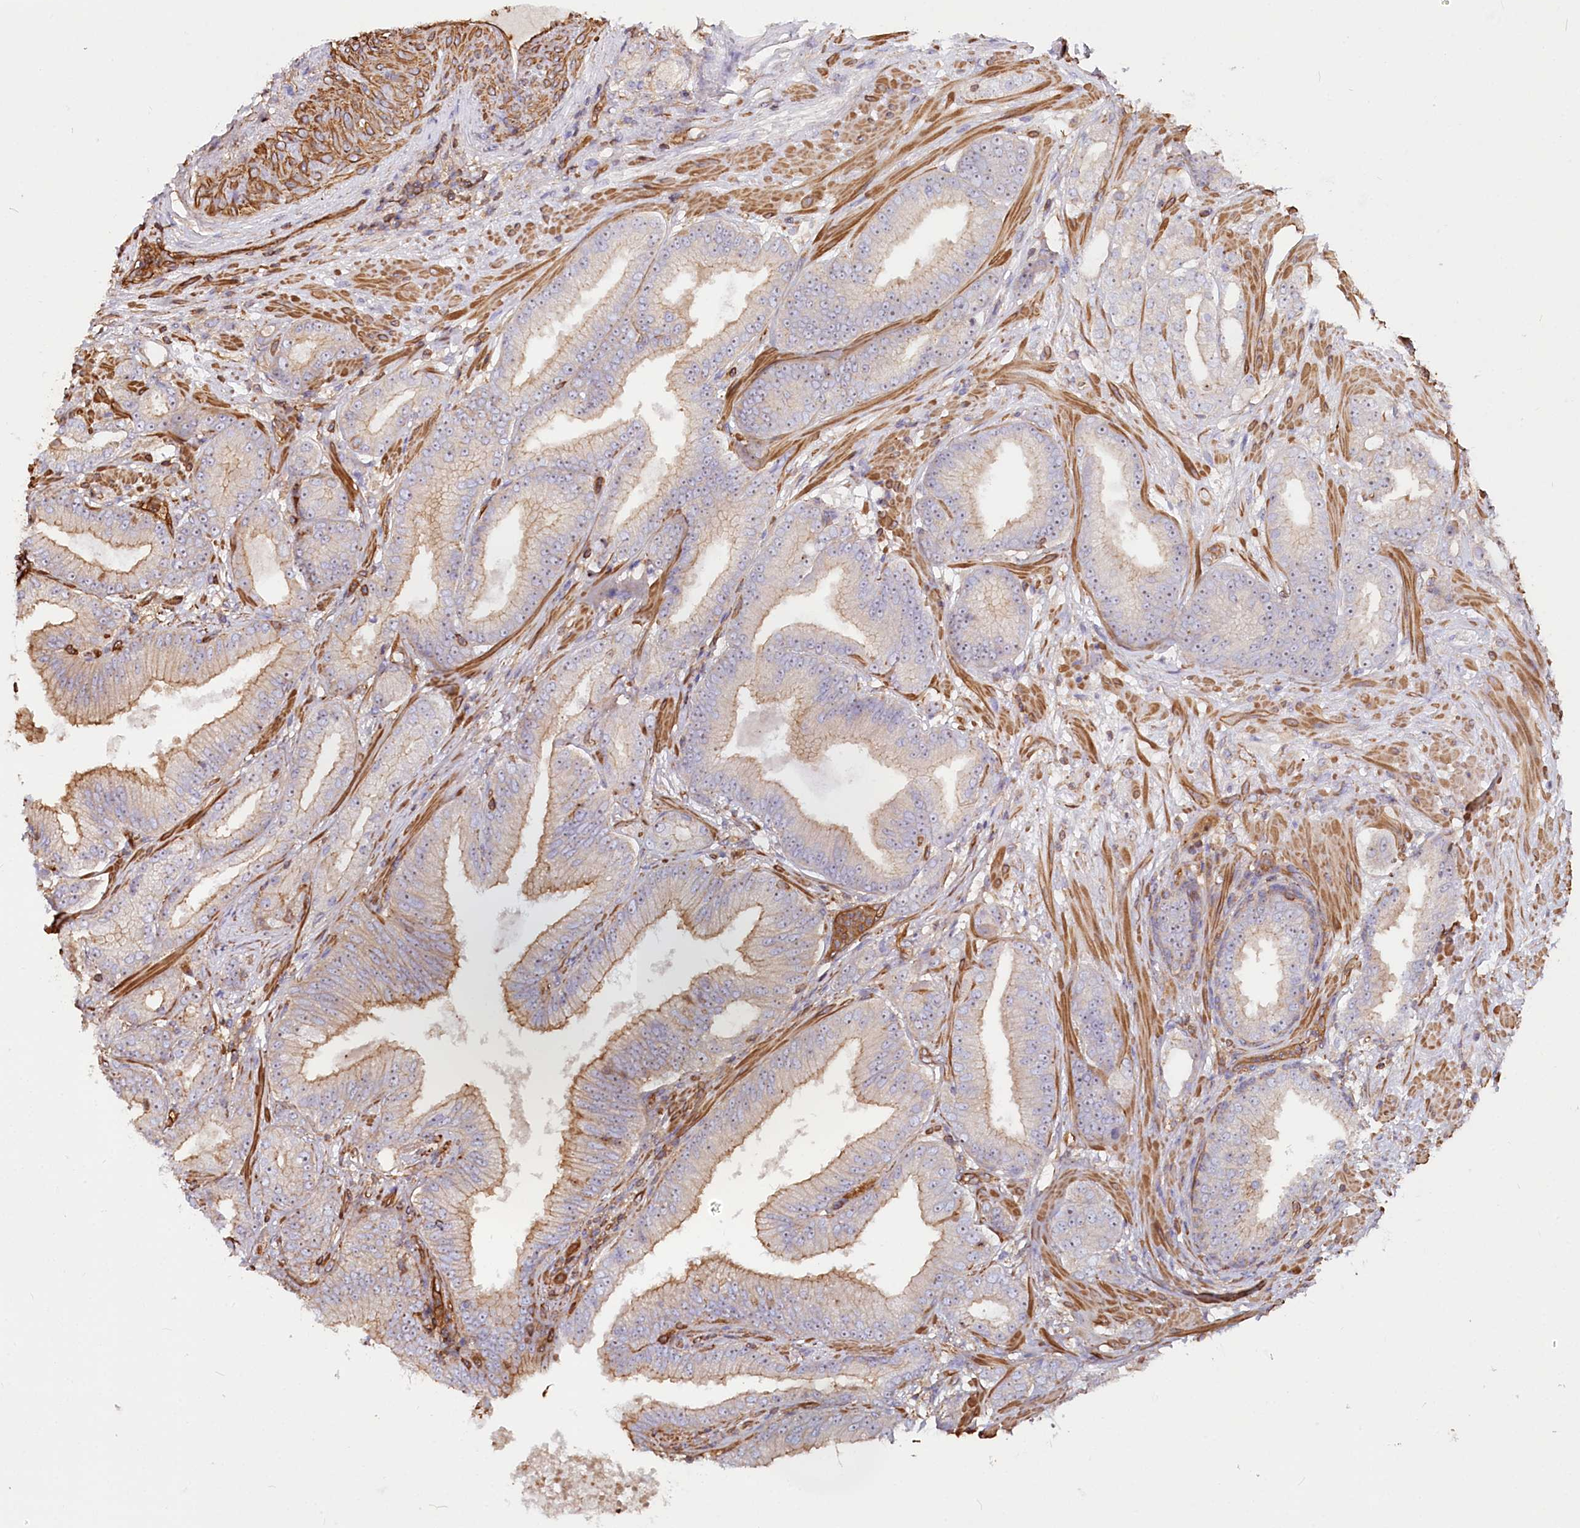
{"staining": {"intensity": "moderate", "quantity": "<25%", "location": "cytoplasmic/membranous"}, "tissue": "prostate cancer", "cell_type": "Tumor cells", "image_type": "cancer", "snomed": [{"axis": "morphology", "description": "Adenocarcinoma, High grade"}, {"axis": "topography", "description": "Prostate"}], "caption": "Protein expression analysis of human prostate high-grade adenocarcinoma reveals moderate cytoplasmic/membranous positivity in approximately <25% of tumor cells.", "gene": "WDR36", "patient": {"sex": "male", "age": 64}}